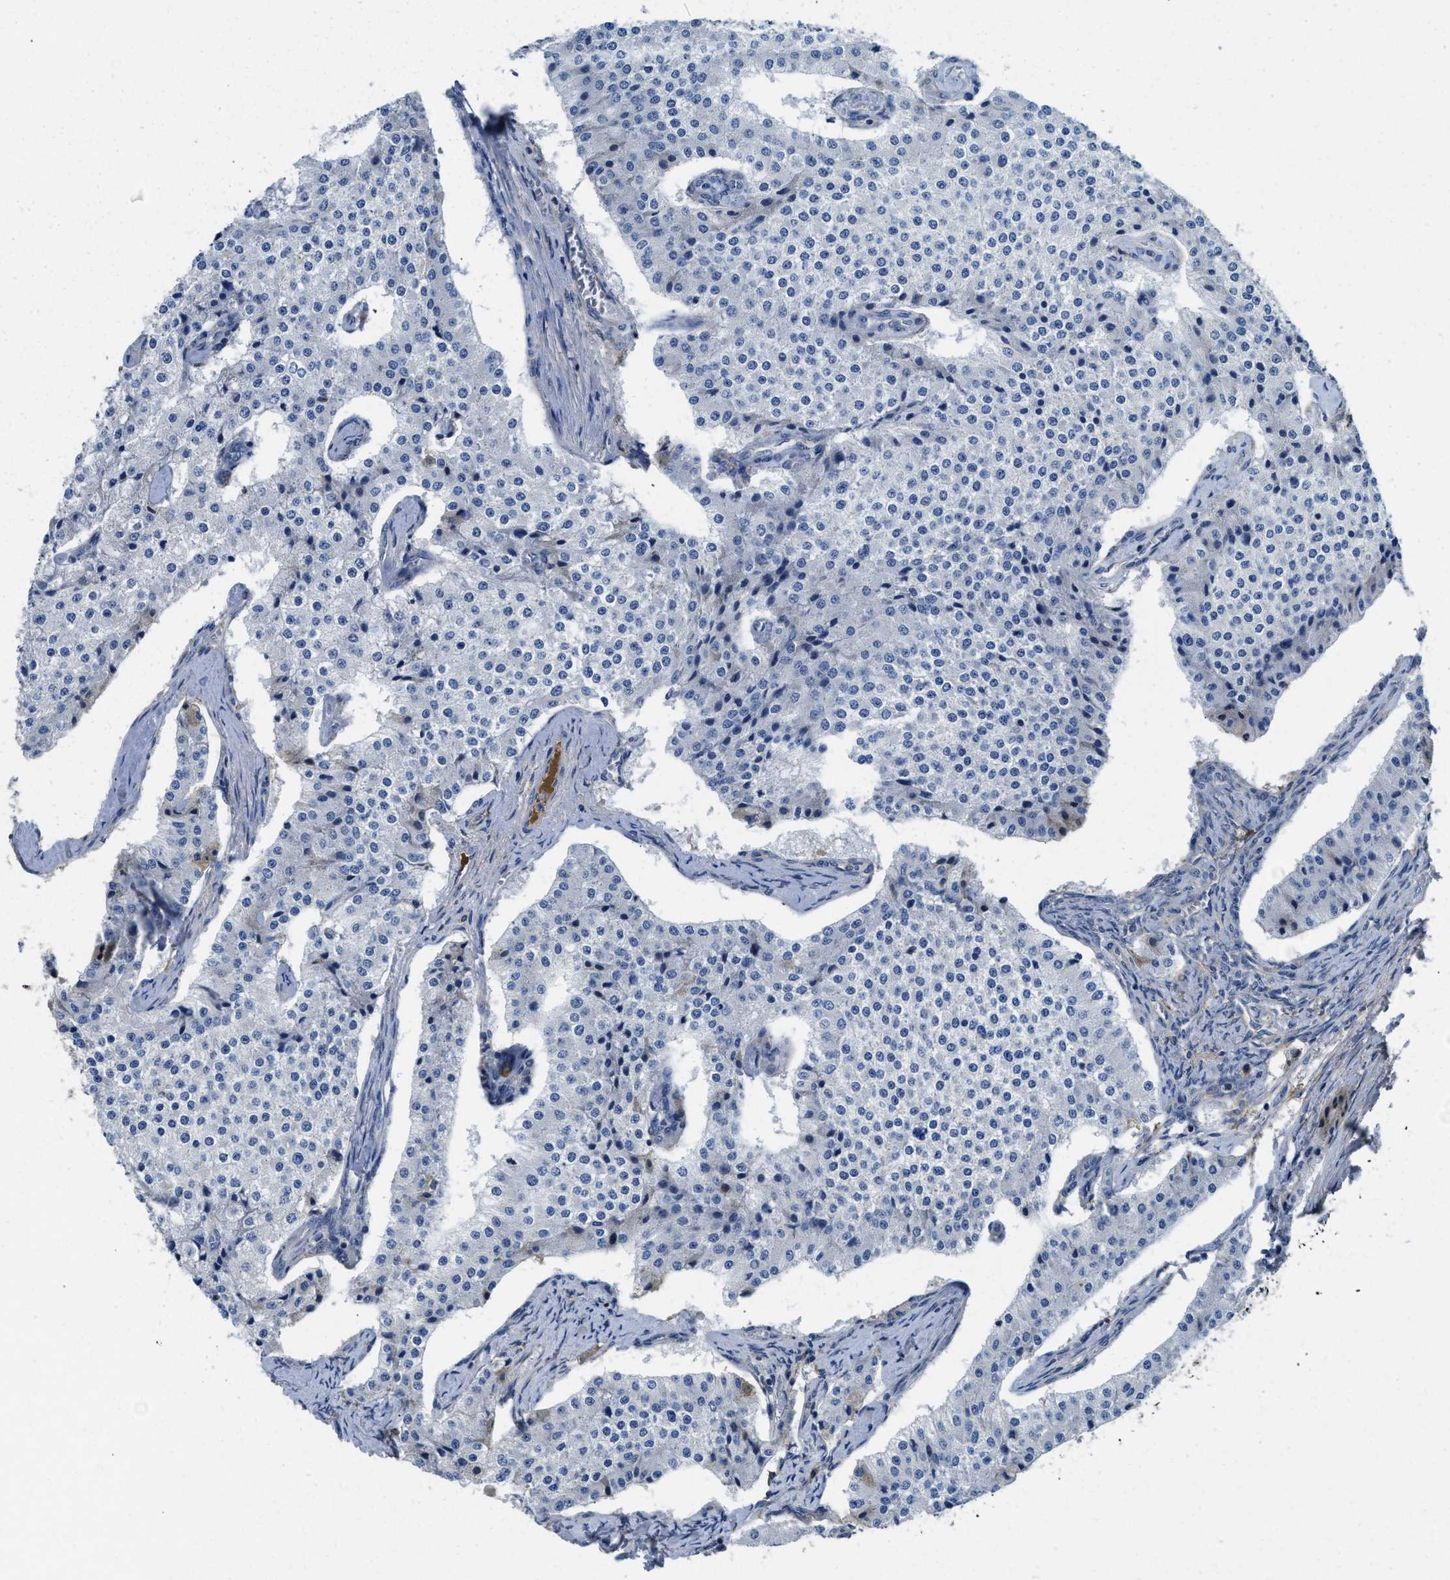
{"staining": {"intensity": "negative", "quantity": "none", "location": "none"}, "tissue": "carcinoid", "cell_type": "Tumor cells", "image_type": "cancer", "snomed": [{"axis": "morphology", "description": "Carcinoid, malignant, NOS"}, {"axis": "topography", "description": "Colon"}], "caption": "This histopathology image is of carcinoid stained with IHC to label a protein in brown with the nuclei are counter-stained blue. There is no staining in tumor cells.", "gene": "C1S", "patient": {"sex": "female", "age": 52}}